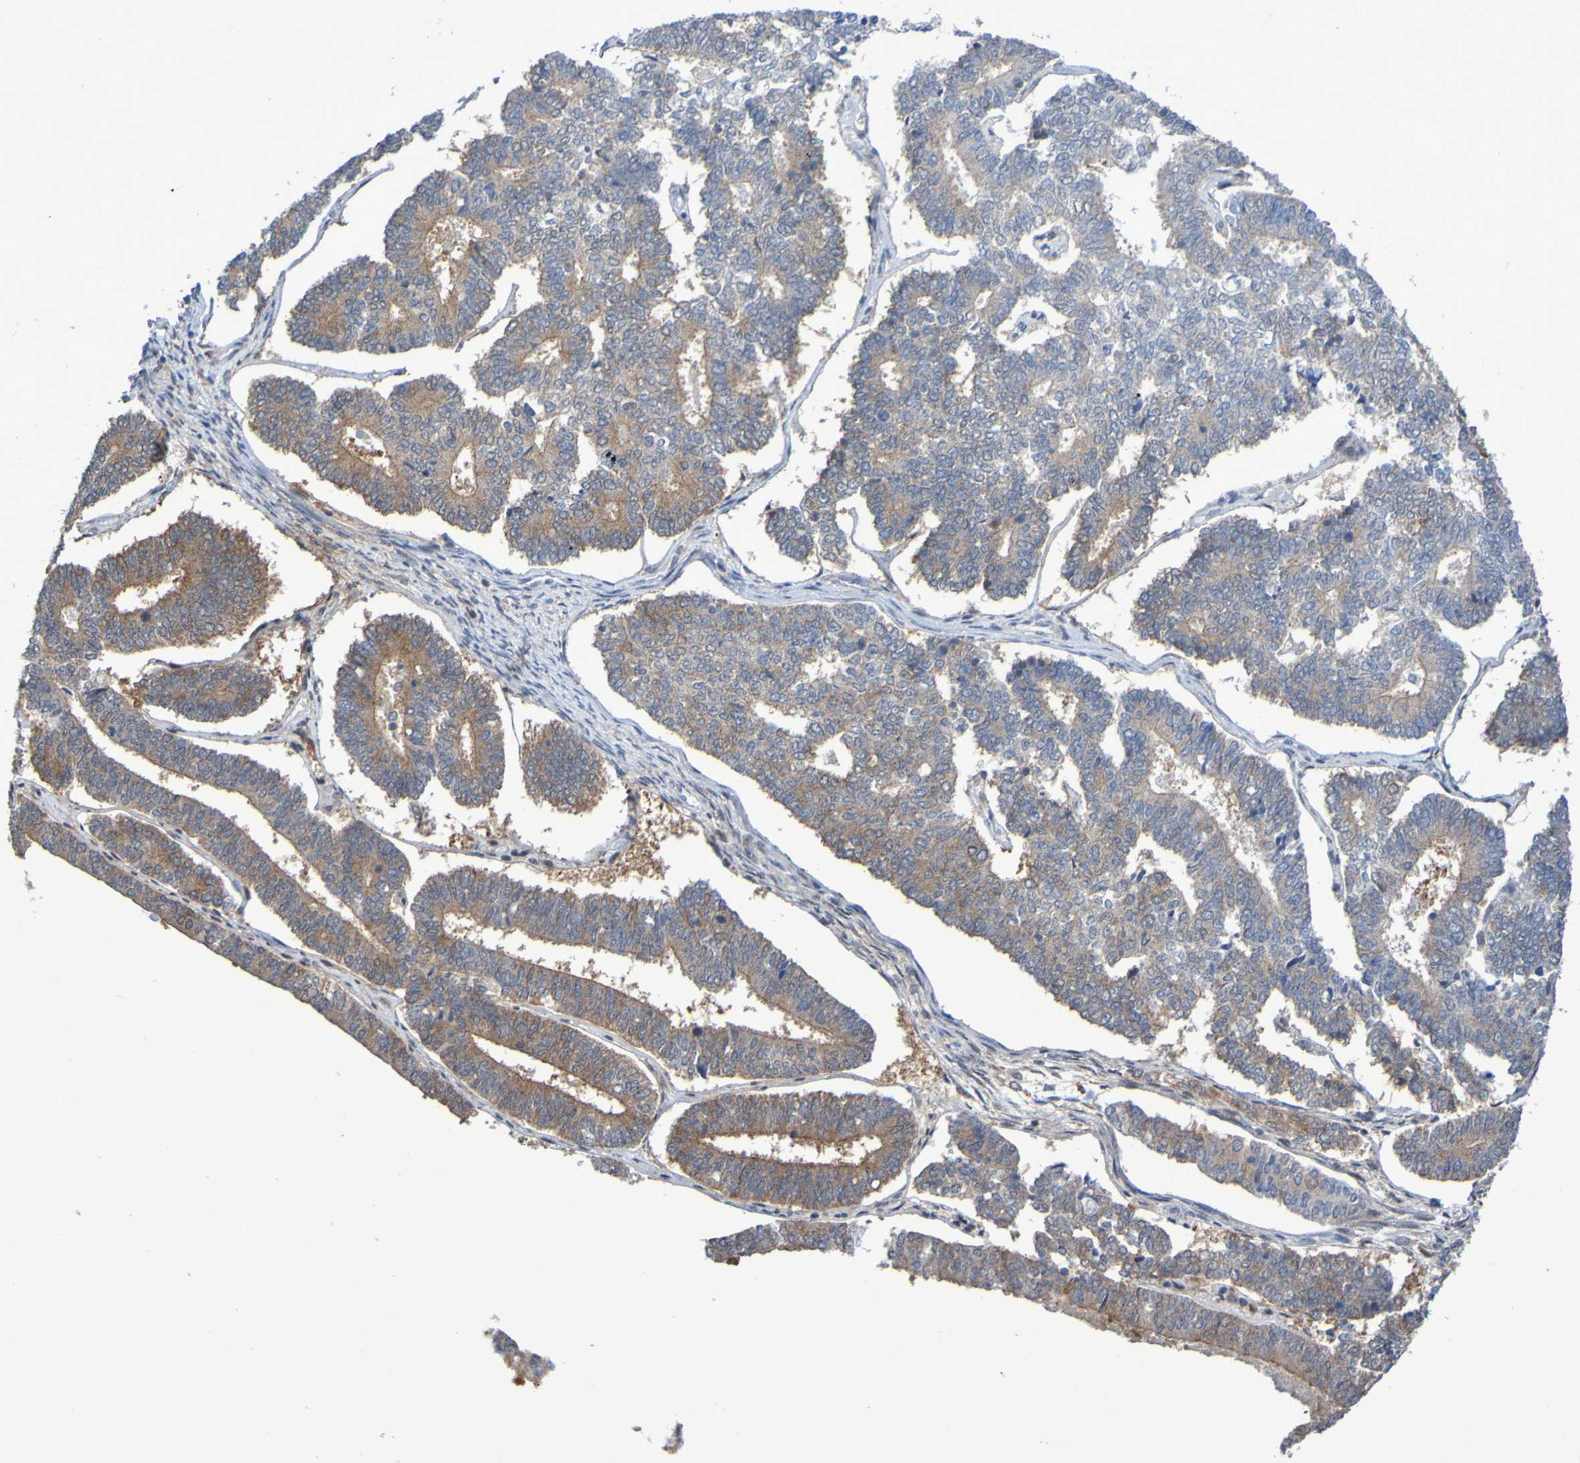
{"staining": {"intensity": "moderate", "quantity": "25%-75%", "location": "cytoplasmic/membranous"}, "tissue": "endometrial cancer", "cell_type": "Tumor cells", "image_type": "cancer", "snomed": [{"axis": "morphology", "description": "Adenocarcinoma, NOS"}, {"axis": "topography", "description": "Endometrium"}], "caption": "Adenocarcinoma (endometrial) stained for a protein exhibits moderate cytoplasmic/membranous positivity in tumor cells. The staining was performed using DAB, with brown indicating positive protein expression. Nuclei are stained blue with hematoxylin.", "gene": "ATIC", "patient": {"sex": "female", "age": 70}}